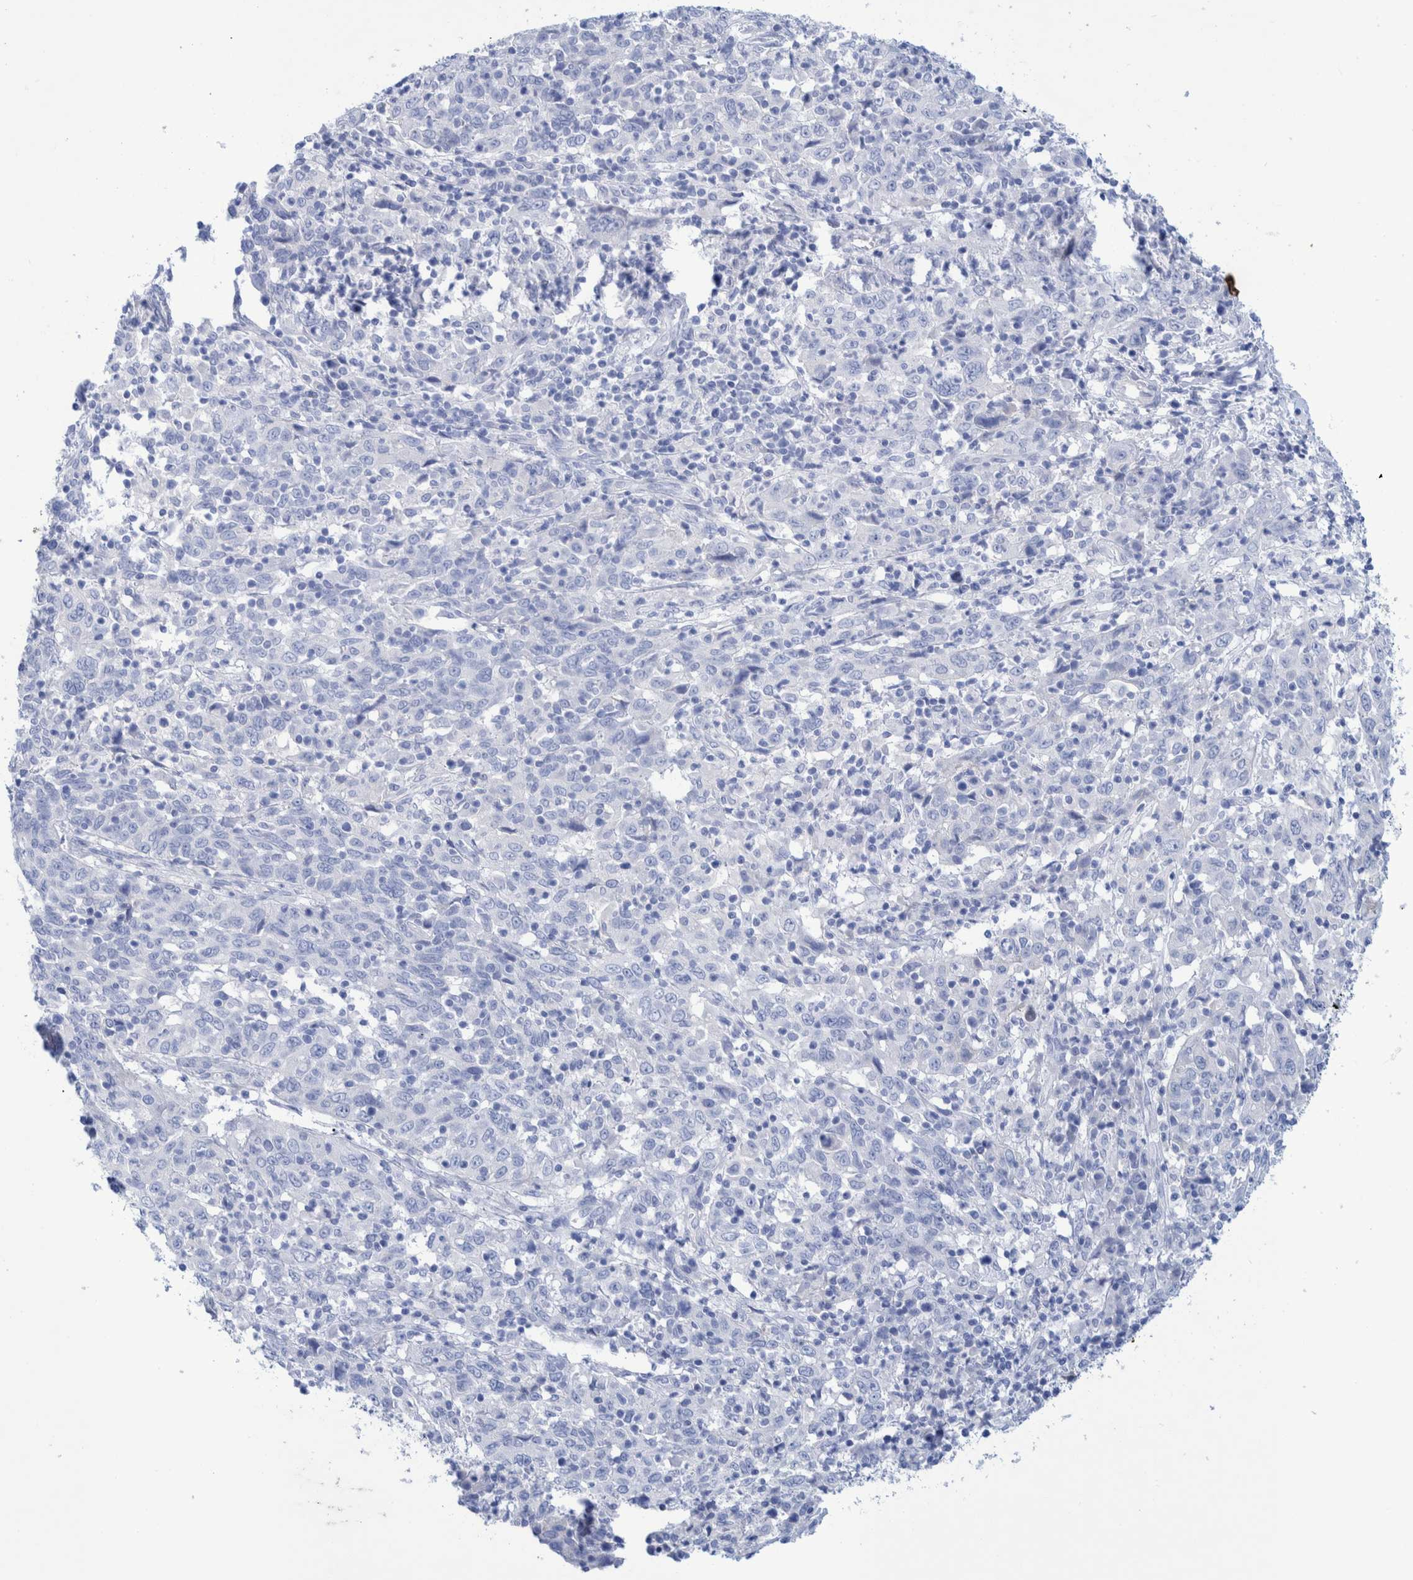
{"staining": {"intensity": "negative", "quantity": "none", "location": "none"}, "tissue": "cervical cancer", "cell_type": "Tumor cells", "image_type": "cancer", "snomed": [{"axis": "morphology", "description": "Squamous cell carcinoma, NOS"}, {"axis": "topography", "description": "Cervix"}], "caption": "DAB (3,3'-diaminobenzidine) immunohistochemical staining of human cervical cancer displays no significant positivity in tumor cells.", "gene": "PERP", "patient": {"sex": "female", "age": 46}}